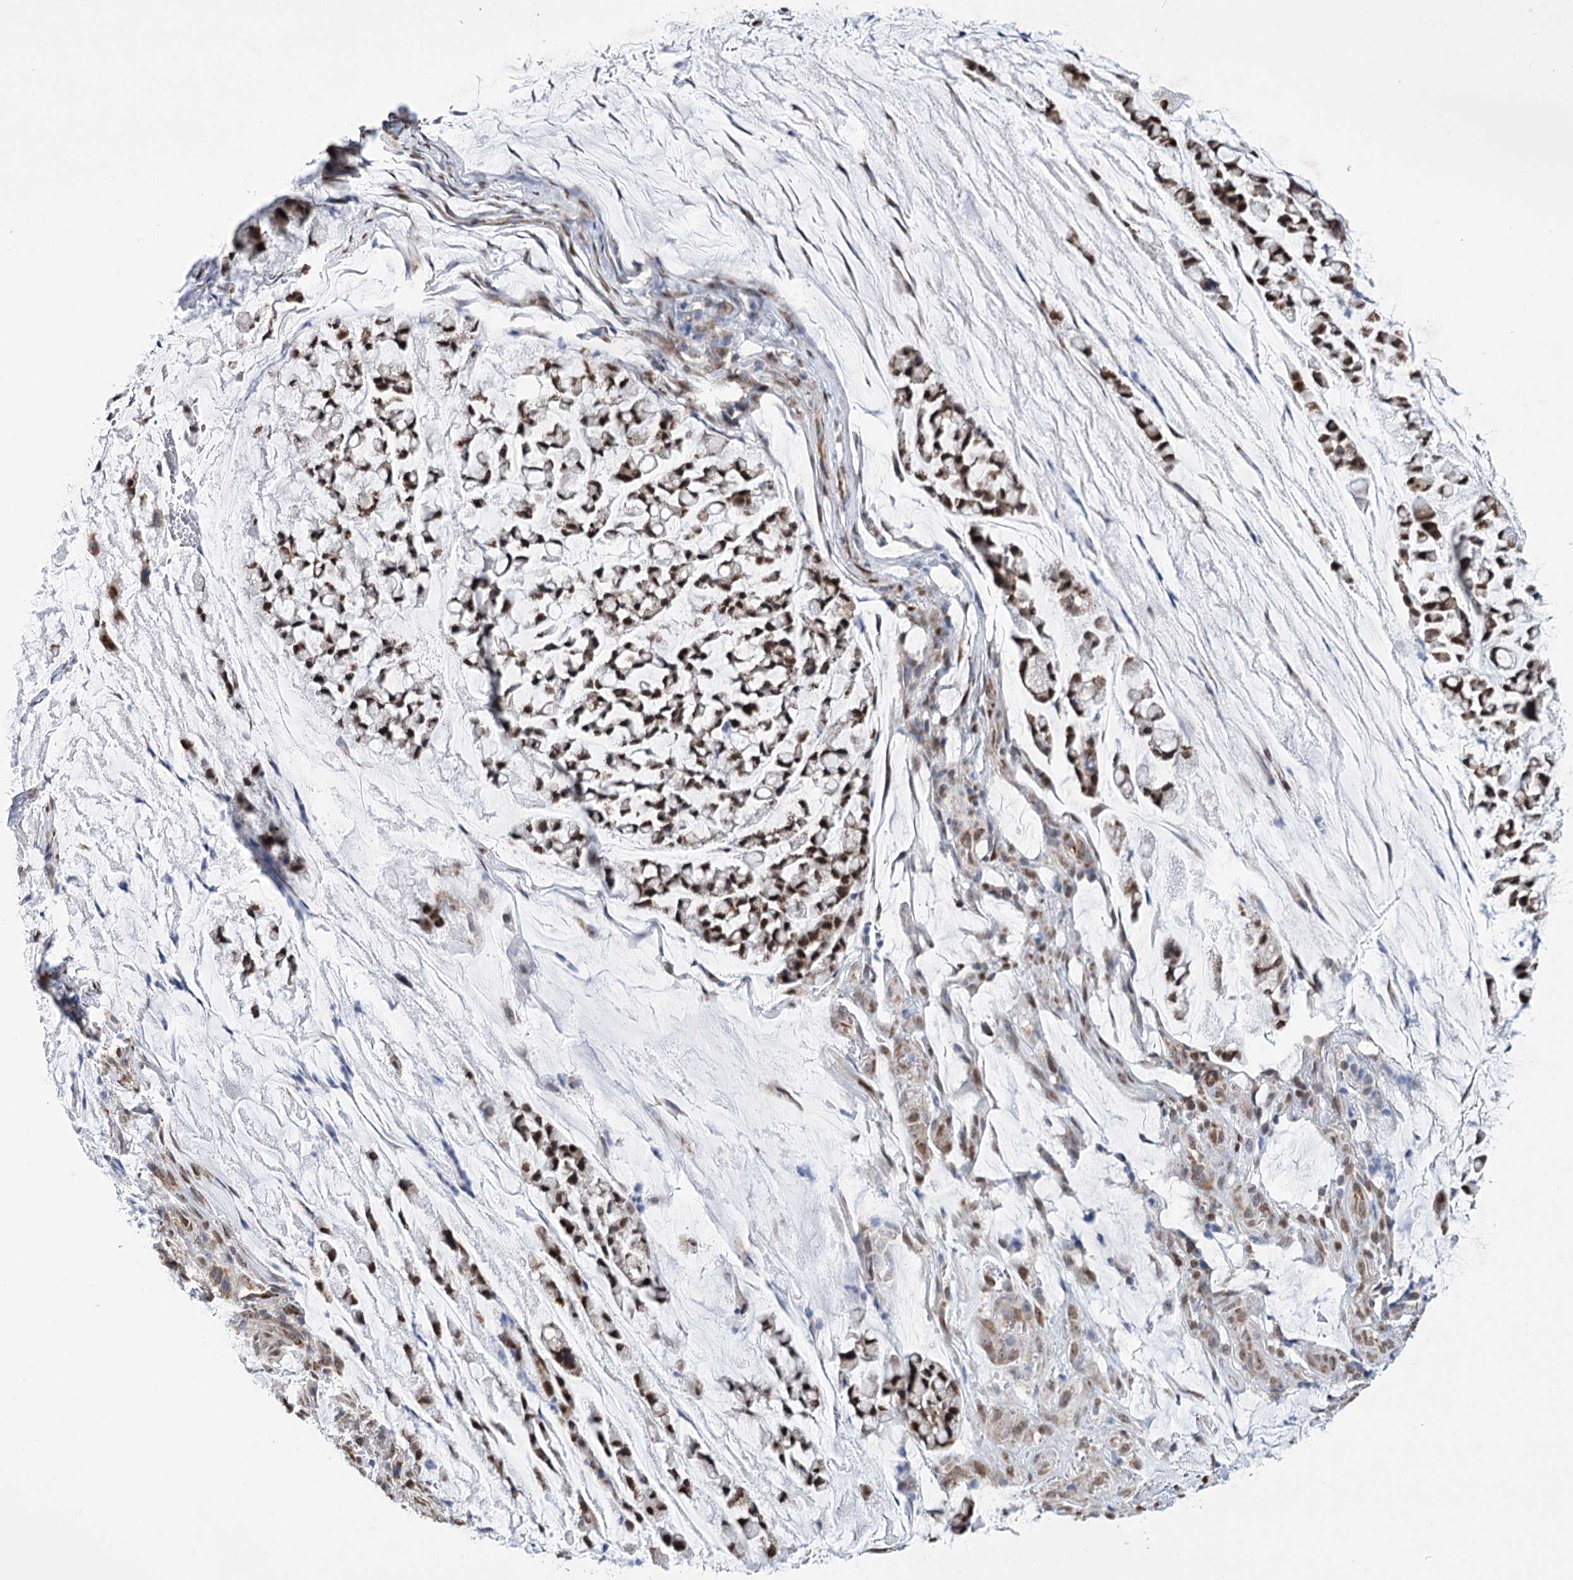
{"staining": {"intensity": "moderate", "quantity": ">75%", "location": "cytoplasmic/membranous,nuclear"}, "tissue": "stomach cancer", "cell_type": "Tumor cells", "image_type": "cancer", "snomed": [{"axis": "morphology", "description": "Adenocarcinoma, NOS"}, {"axis": "topography", "description": "Stomach, lower"}], "caption": "The image reveals immunohistochemical staining of stomach cancer. There is moderate cytoplasmic/membranous and nuclear expression is identified in about >75% of tumor cells.", "gene": "NFU1", "patient": {"sex": "male", "age": 67}}